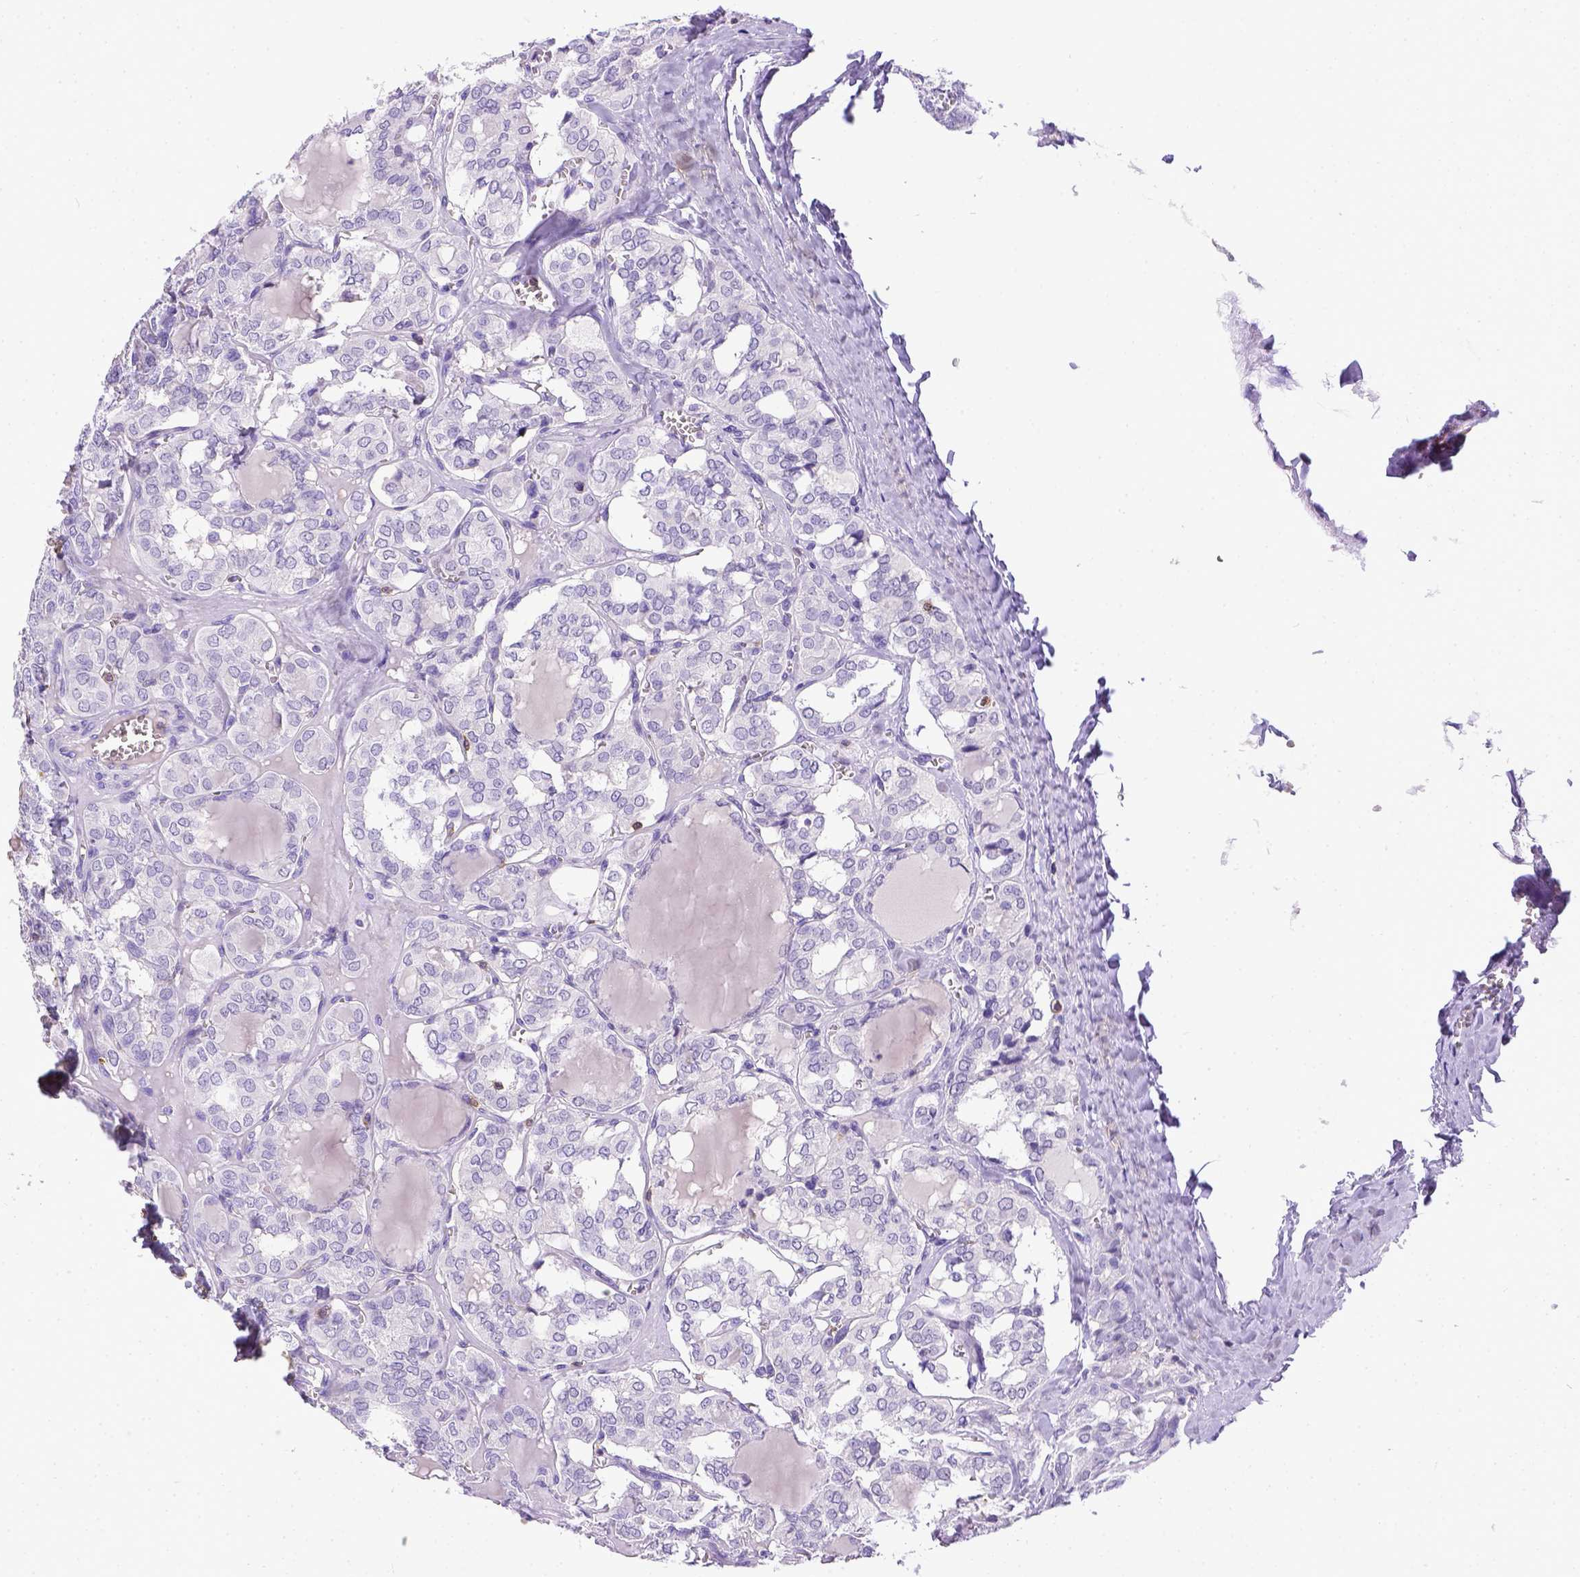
{"staining": {"intensity": "negative", "quantity": "none", "location": "none"}, "tissue": "thyroid cancer", "cell_type": "Tumor cells", "image_type": "cancer", "snomed": [{"axis": "morphology", "description": "Papillary adenocarcinoma, NOS"}, {"axis": "topography", "description": "Thyroid gland"}], "caption": "Human thyroid cancer (papillary adenocarcinoma) stained for a protein using immunohistochemistry (IHC) exhibits no positivity in tumor cells.", "gene": "CD3E", "patient": {"sex": "female", "age": 41}}